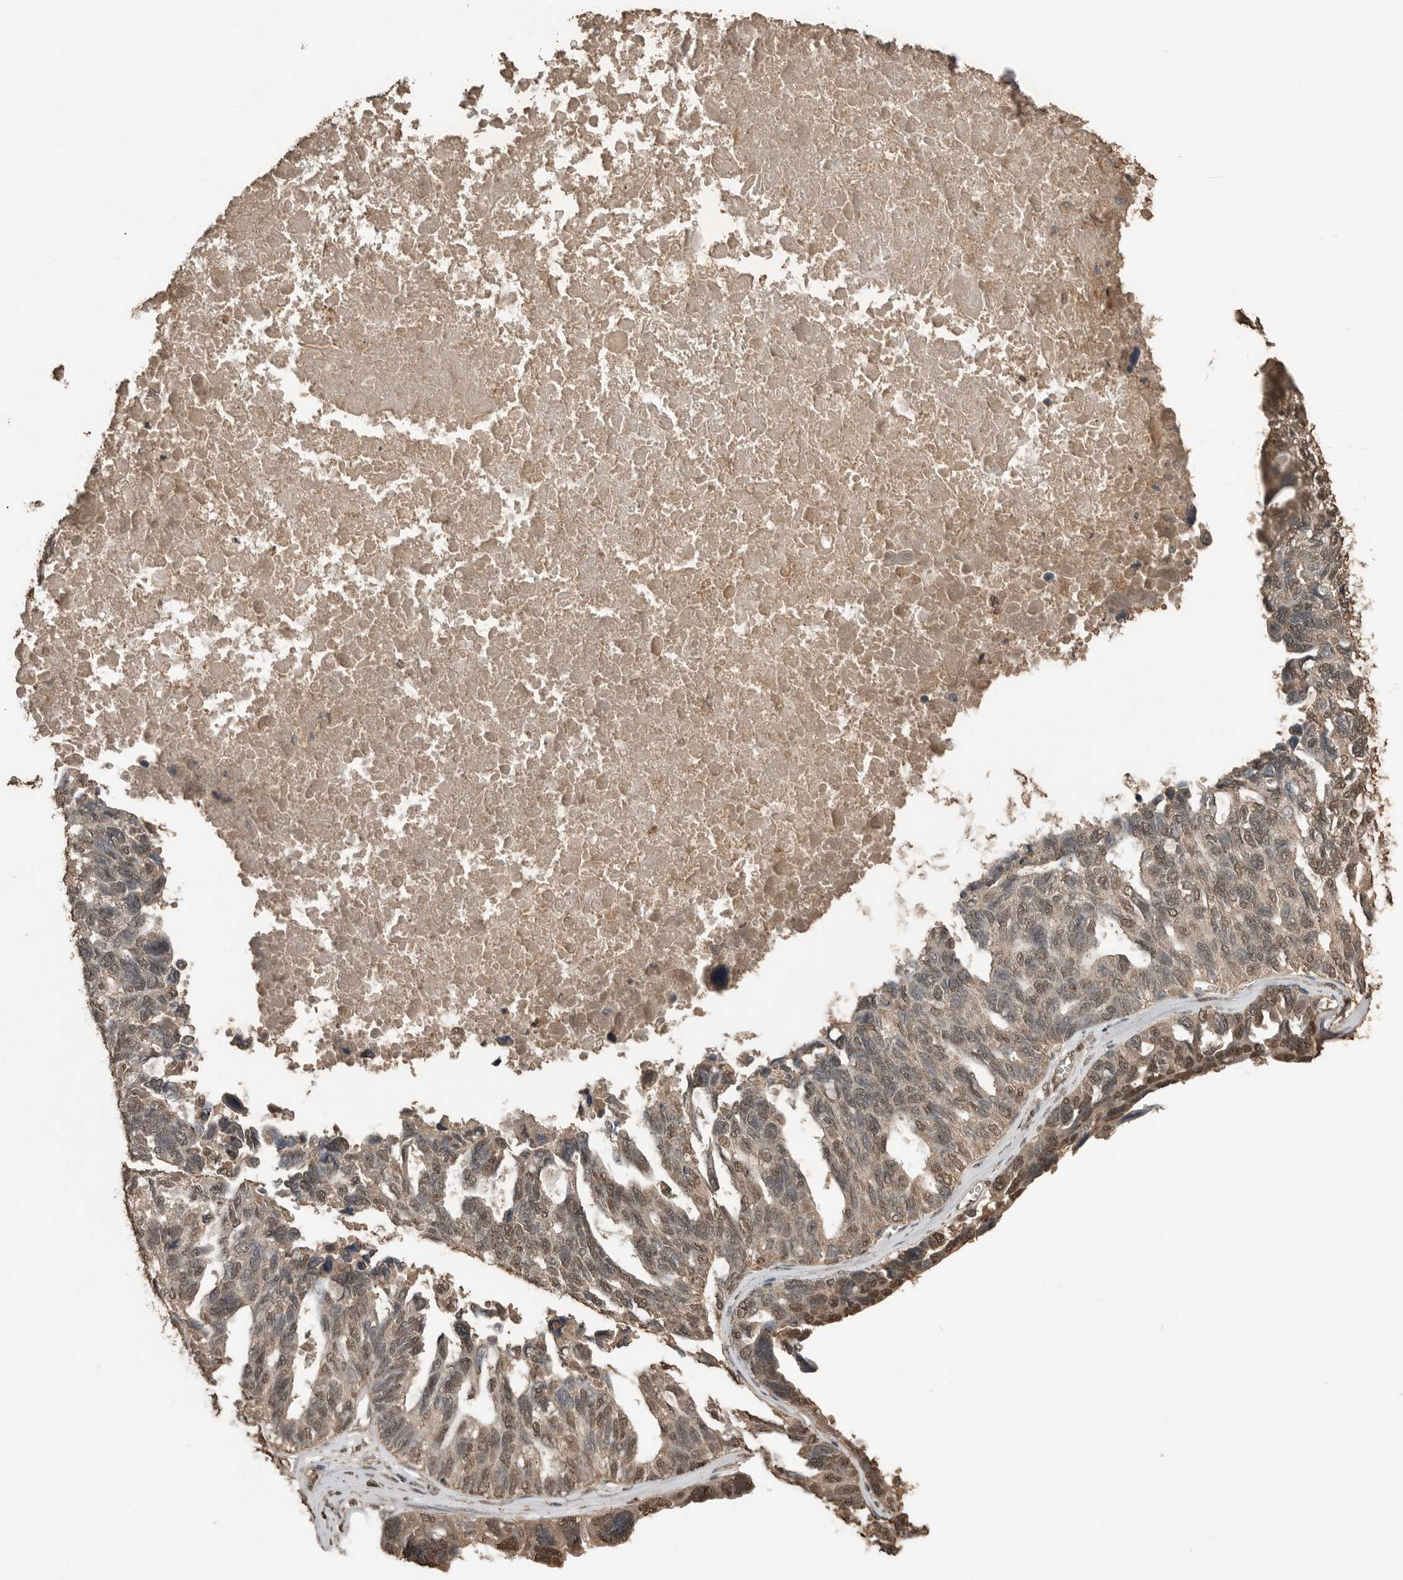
{"staining": {"intensity": "weak", "quantity": ">75%", "location": "cytoplasmic/membranous,nuclear"}, "tissue": "ovarian cancer", "cell_type": "Tumor cells", "image_type": "cancer", "snomed": [{"axis": "morphology", "description": "Cystadenocarcinoma, serous, NOS"}, {"axis": "topography", "description": "Ovary"}], "caption": "Ovarian cancer stained for a protein (brown) shows weak cytoplasmic/membranous and nuclear positive positivity in approximately >75% of tumor cells.", "gene": "BLZF1", "patient": {"sex": "female", "age": 79}}